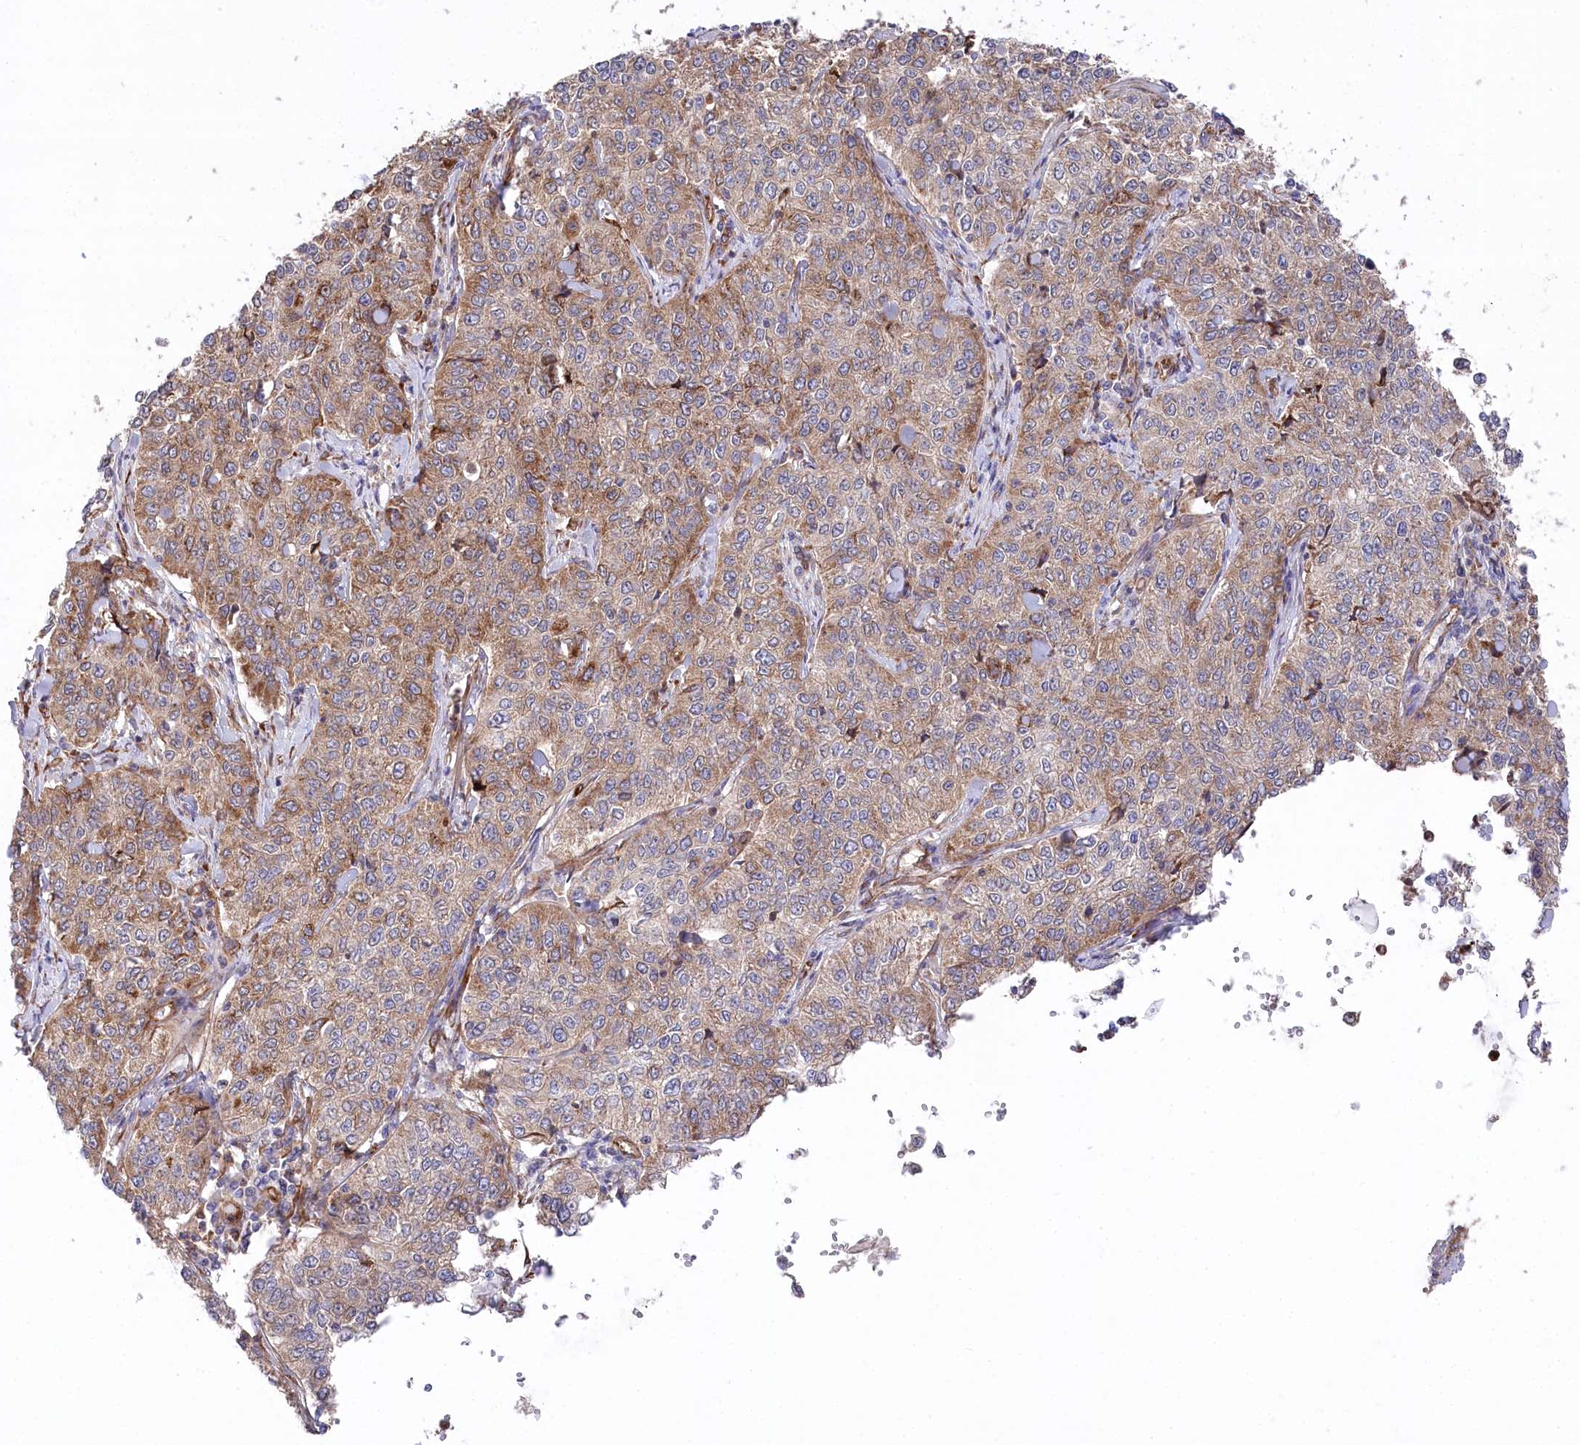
{"staining": {"intensity": "moderate", "quantity": ">75%", "location": "cytoplasmic/membranous"}, "tissue": "cervical cancer", "cell_type": "Tumor cells", "image_type": "cancer", "snomed": [{"axis": "morphology", "description": "Squamous cell carcinoma, NOS"}, {"axis": "topography", "description": "Cervix"}], "caption": "Moderate cytoplasmic/membranous positivity for a protein is present in approximately >75% of tumor cells of cervical cancer using immunohistochemistry.", "gene": "MTPAP", "patient": {"sex": "female", "age": 35}}